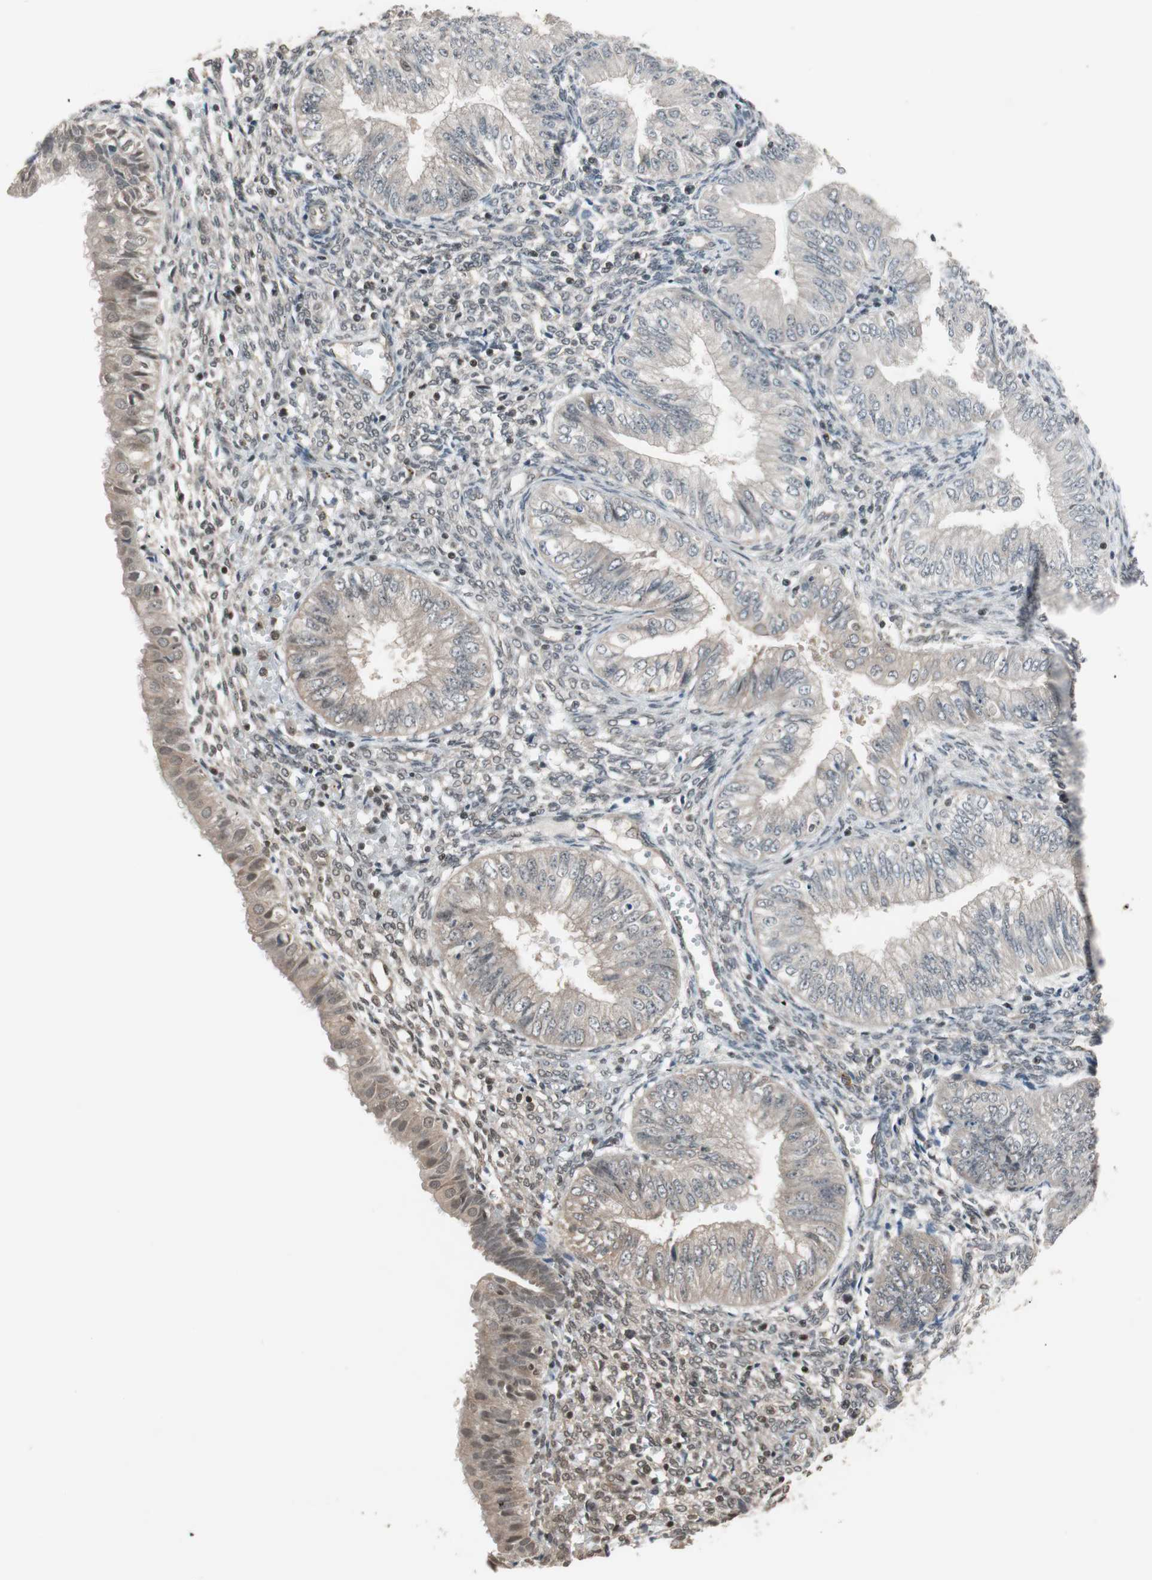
{"staining": {"intensity": "weak", "quantity": "<25%", "location": "cytoplasmic/membranous"}, "tissue": "endometrial cancer", "cell_type": "Tumor cells", "image_type": "cancer", "snomed": [{"axis": "morphology", "description": "Normal tissue, NOS"}, {"axis": "morphology", "description": "Adenocarcinoma, NOS"}, {"axis": "topography", "description": "Endometrium"}], "caption": "IHC of human adenocarcinoma (endometrial) reveals no staining in tumor cells.", "gene": "DRAP1", "patient": {"sex": "female", "age": 53}}